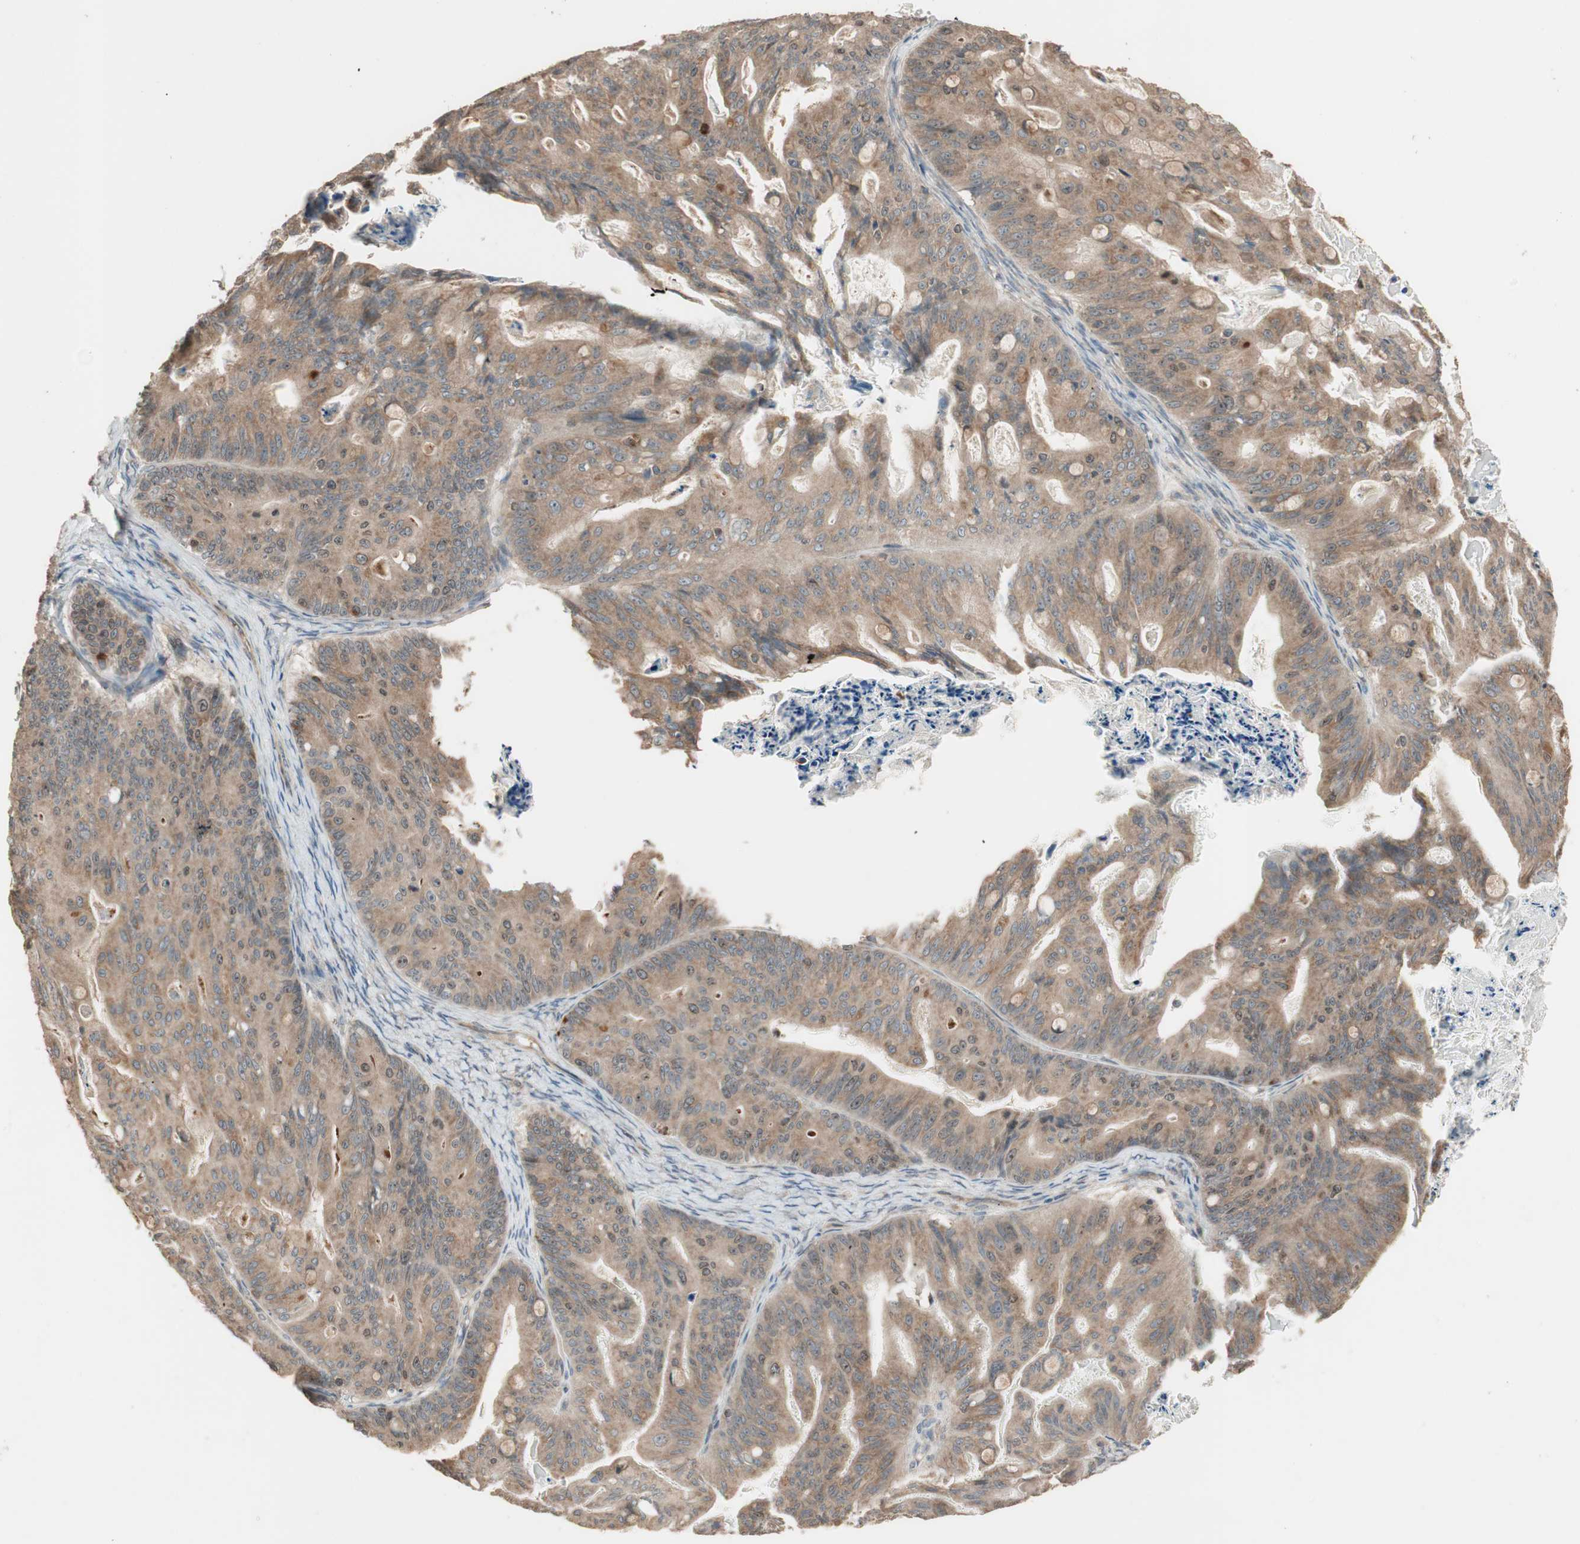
{"staining": {"intensity": "weak", "quantity": ">75%", "location": "cytoplasmic/membranous"}, "tissue": "ovarian cancer", "cell_type": "Tumor cells", "image_type": "cancer", "snomed": [{"axis": "morphology", "description": "Cystadenocarcinoma, mucinous, NOS"}, {"axis": "topography", "description": "Ovary"}], "caption": "The histopathology image displays immunohistochemical staining of ovarian cancer. There is weak cytoplasmic/membranous positivity is present in approximately >75% of tumor cells. The protein of interest is shown in brown color, while the nuclei are stained blue.", "gene": "ATP6AP2", "patient": {"sex": "female", "age": 36}}